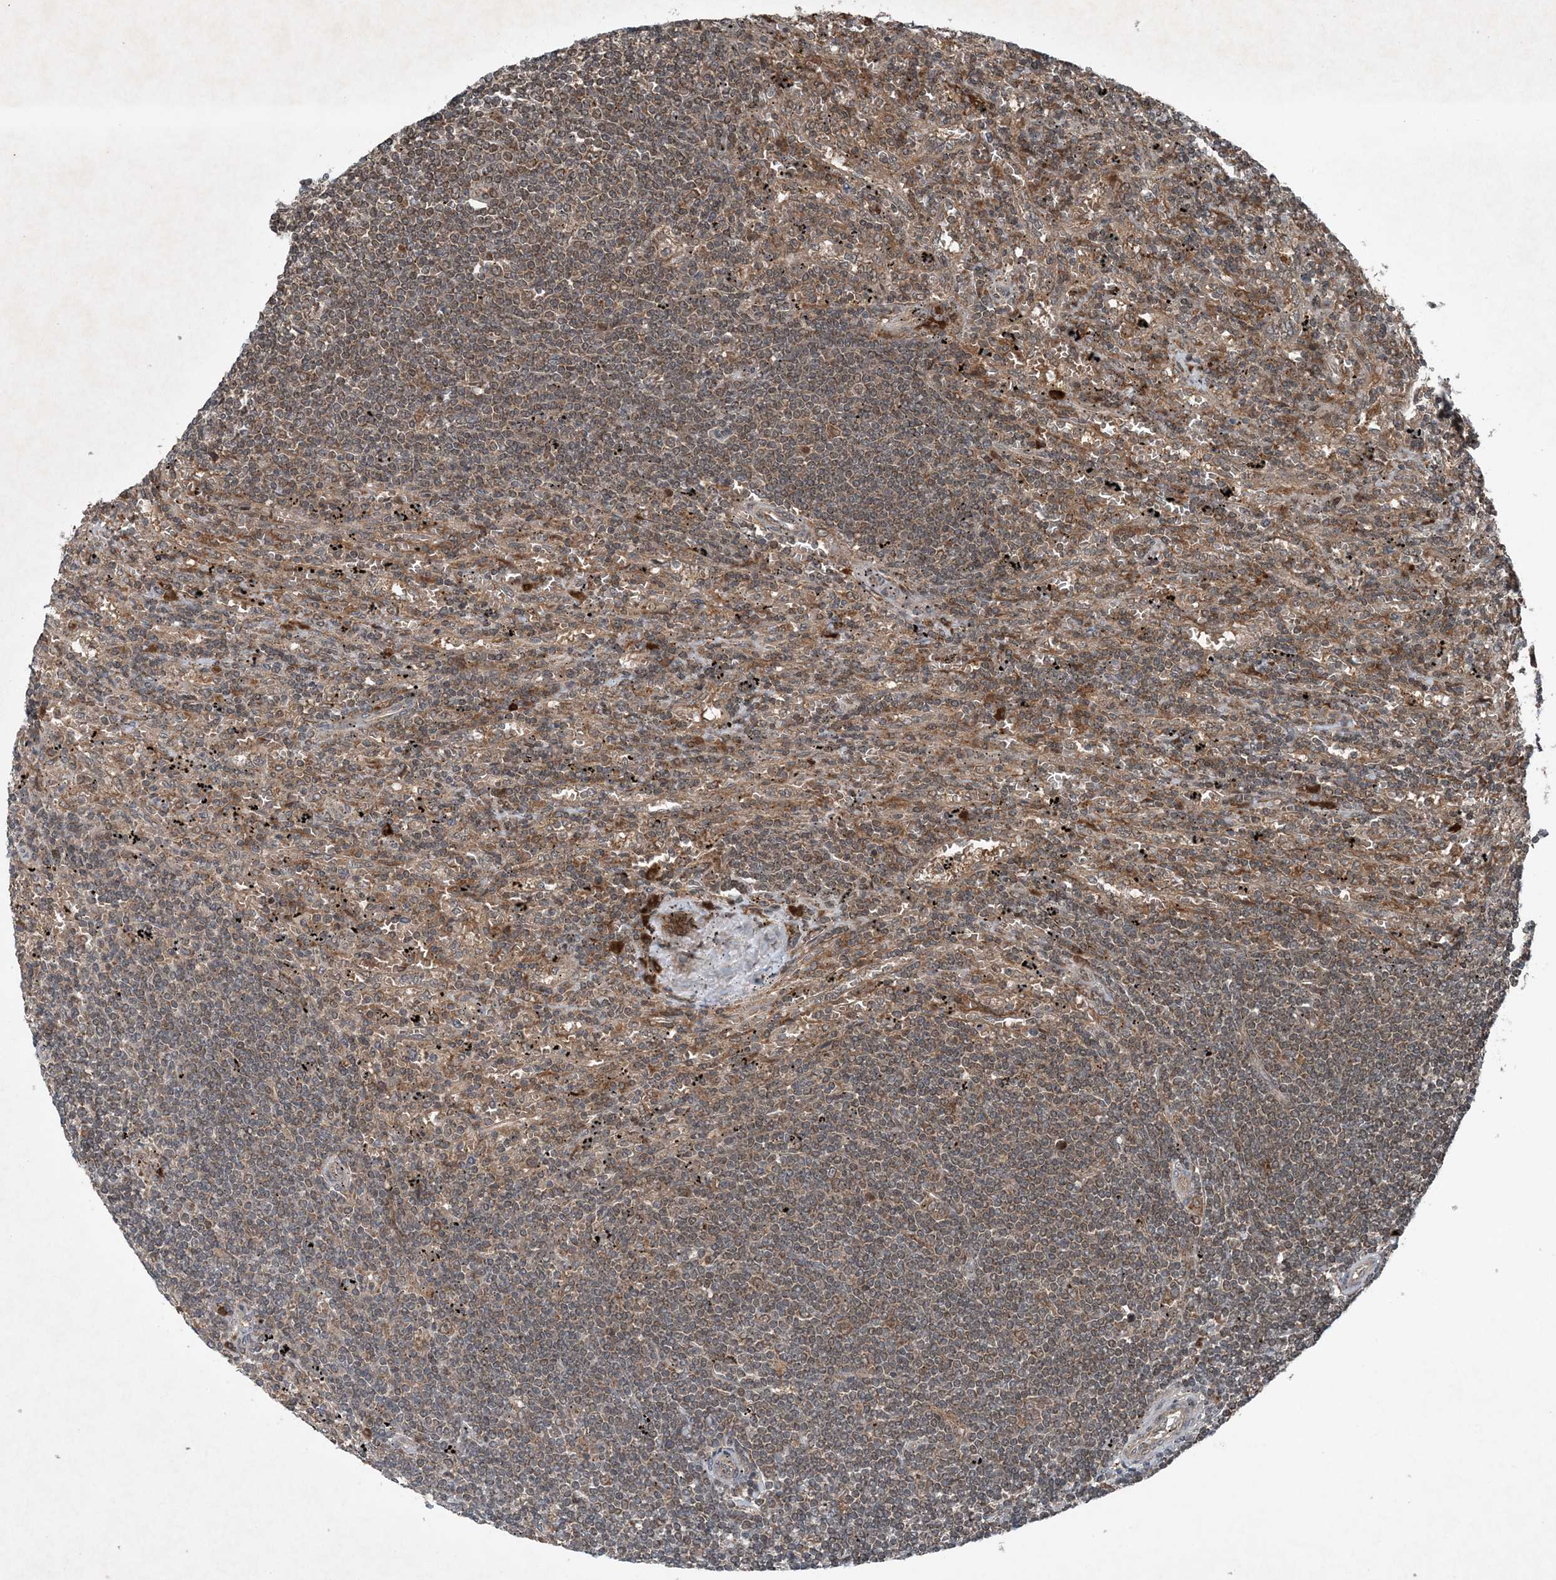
{"staining": {"intensity": "moderate", "quantity": ">75%", "location": "cytoplasmic/membranous"}, "tissue": "lymphoma", "cell_type": "Tumor cells", "image_type": "cancer", "snomed": [{"axis": "morphology", "description": "Malignant lymphoma, non-Hodgkin's type, Low grade"}, {"axis": "topography", "description": "Spleen"}], "caption": "There is medium levels of moderate cytoplasmic/membranous staining in tumor cells of lymphoma, as demonstrated by immunohistochemical staining (brown color).", "gene": "GNG5", "patient": {"sex": "male", "age": 76}}